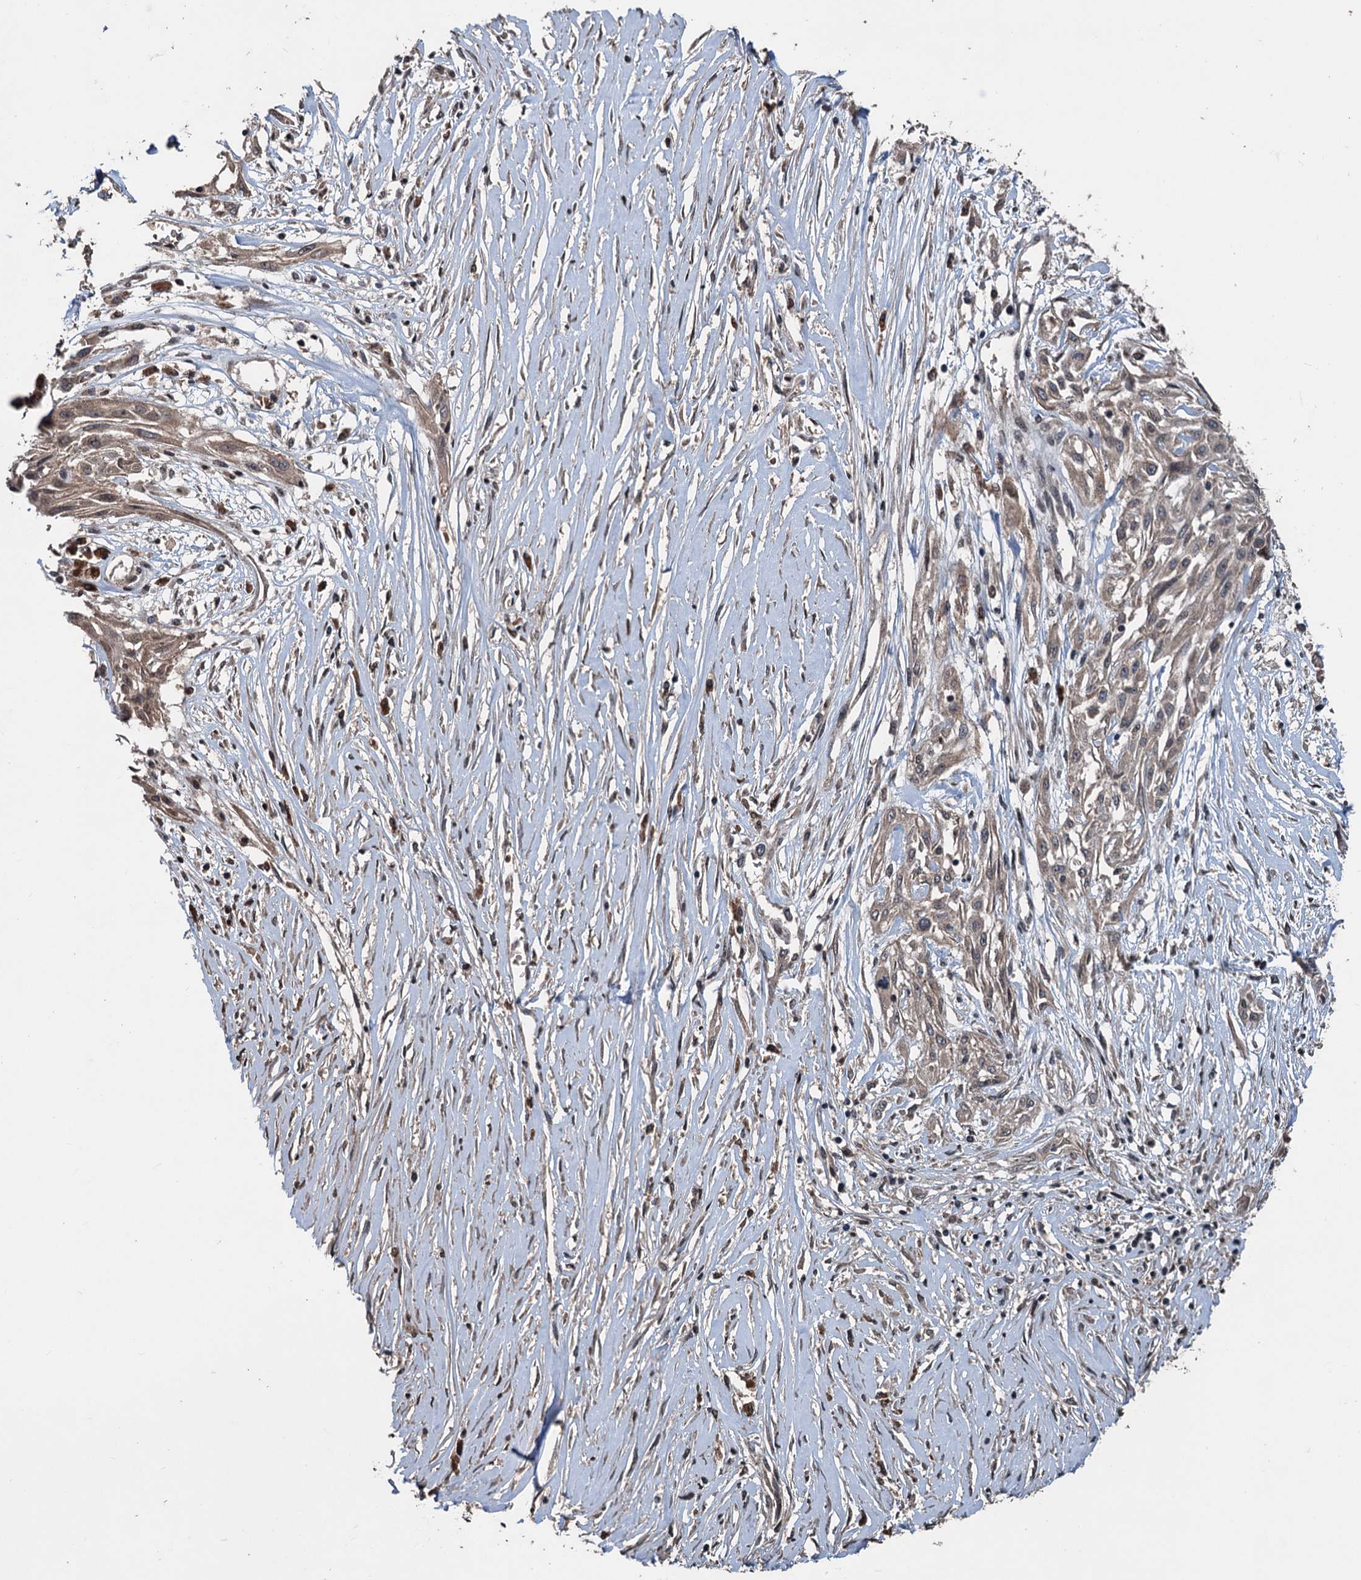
{"staining": {"intensity": "weak", "quantity": "25%-75%", "location": "cytoplasmic/membranous"}, "tissue": "skin cancer", "cell_type": "Tumor cells", "image_type": "cancer", "snomed": [{"axis": "morphology", "description": "Squamous cell carcinoma, NOS"}, {"axis": "morphology", "description": "Squamous cell carcinoma, metastatic, NOS"}, {"axis": "topography", "description": "Skin"}, {"axis": "topography", "description": "Lymph node"}], "caption": "Tumor cells demonstrate weak cytoplasmic/membranous expression in approximately 25%-75% of cells in metastatic squamous cell carcinoma (skin). (brown staining indicates protein expression, while blue staining denotes nuclei).", "gene": "N4BP2L2", "patient": {"sex": "male", "age": 75}}